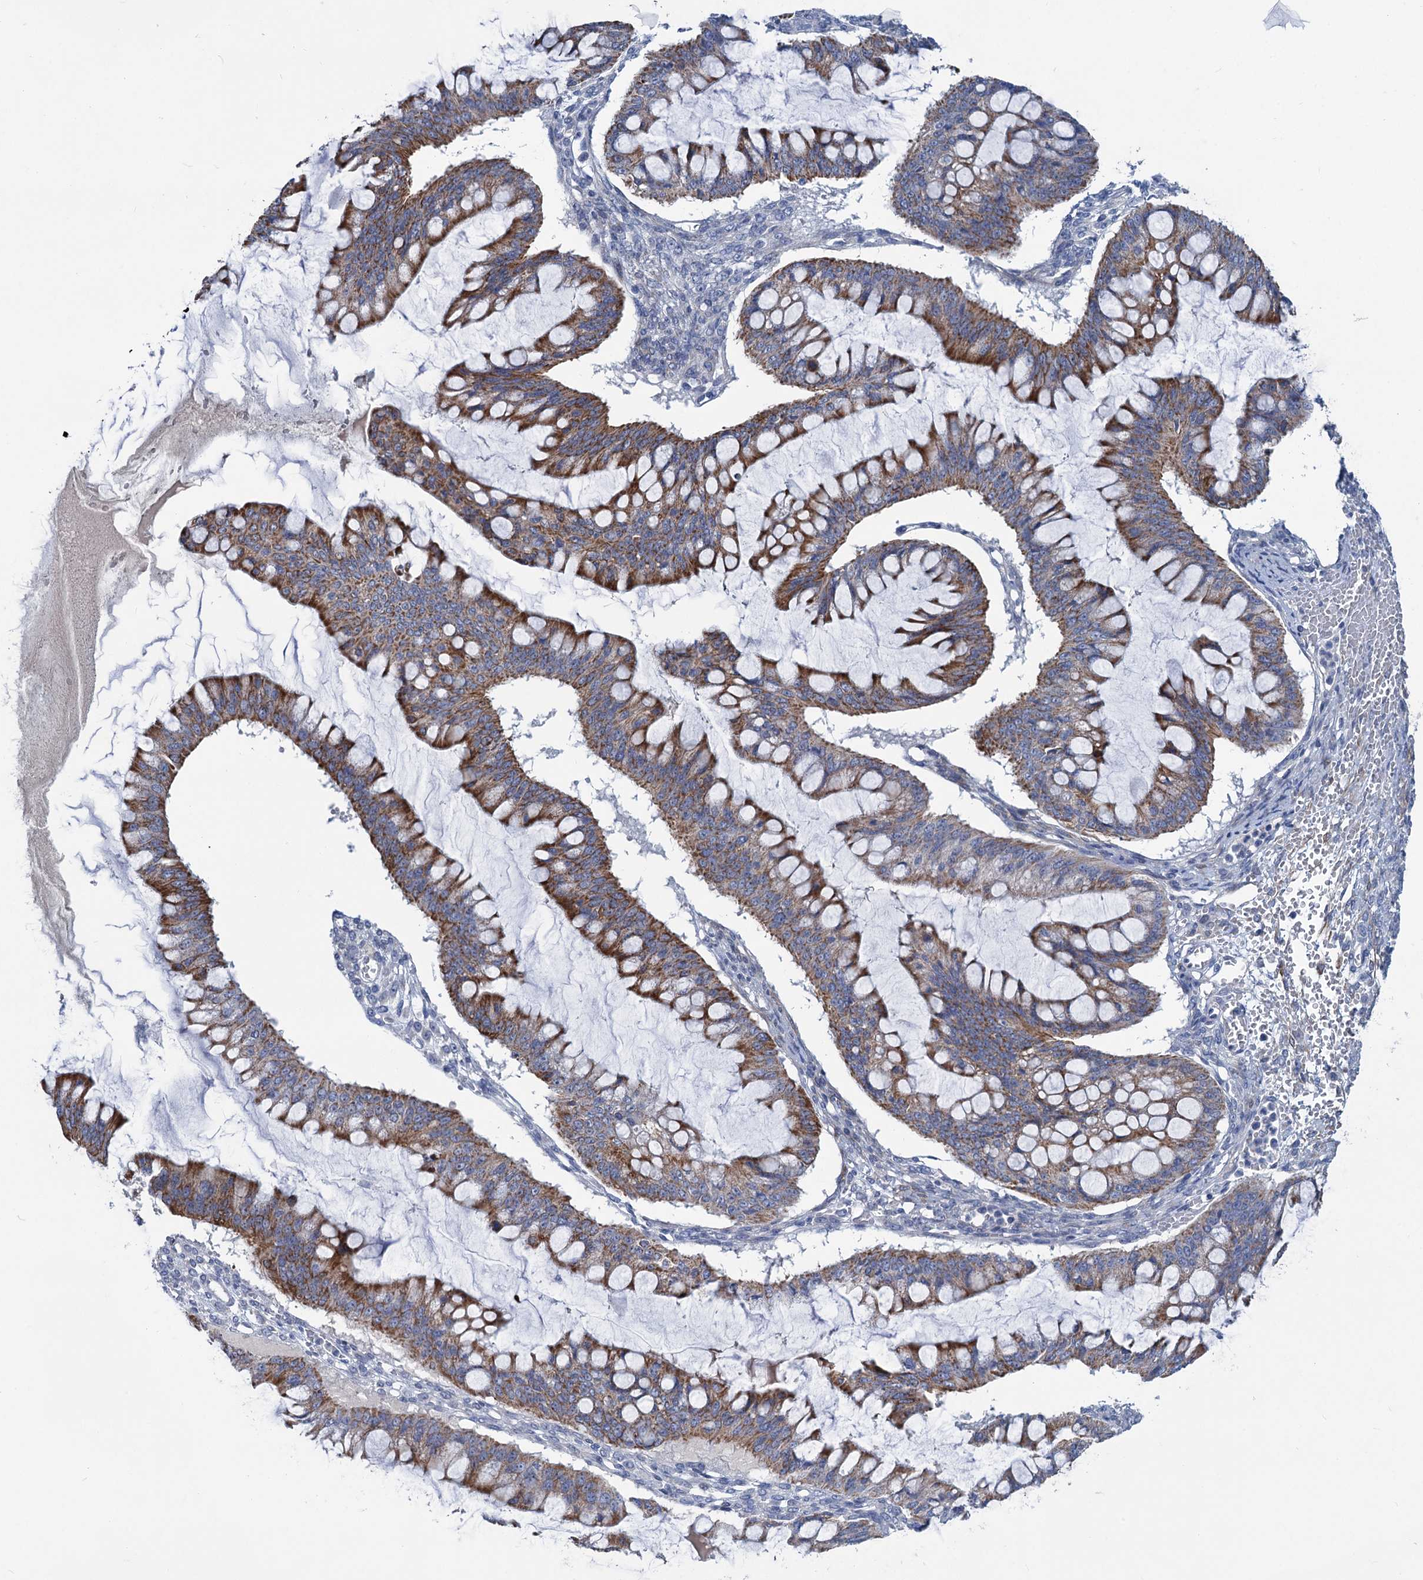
{"staining": {"intensity": "moderate", "quantity": ">75%", "location": "cytoplasmic/membranous"}, "tissue": "ovarian cancer", "cell_type": "Tumor cells", "image_type": "cancer", "snomed": [{"axis": "morphology", "description": "Cystadenocarcinoma, mucinous, NOS"}, {"axis": "topography", "description": "Ovary"}], "caption": "Immunohistochemical staining of ovarian cancer (mucinous cystadenocarcinoma) displays medium levels of moderate cytoplasmic/membranous staining in approximately >75% of tumor cells. (brown staining indicates protein expression, while blue staining denotes nuclei).", "gene": "CHDH", "patient": {"sex": "female", "age": 73}}